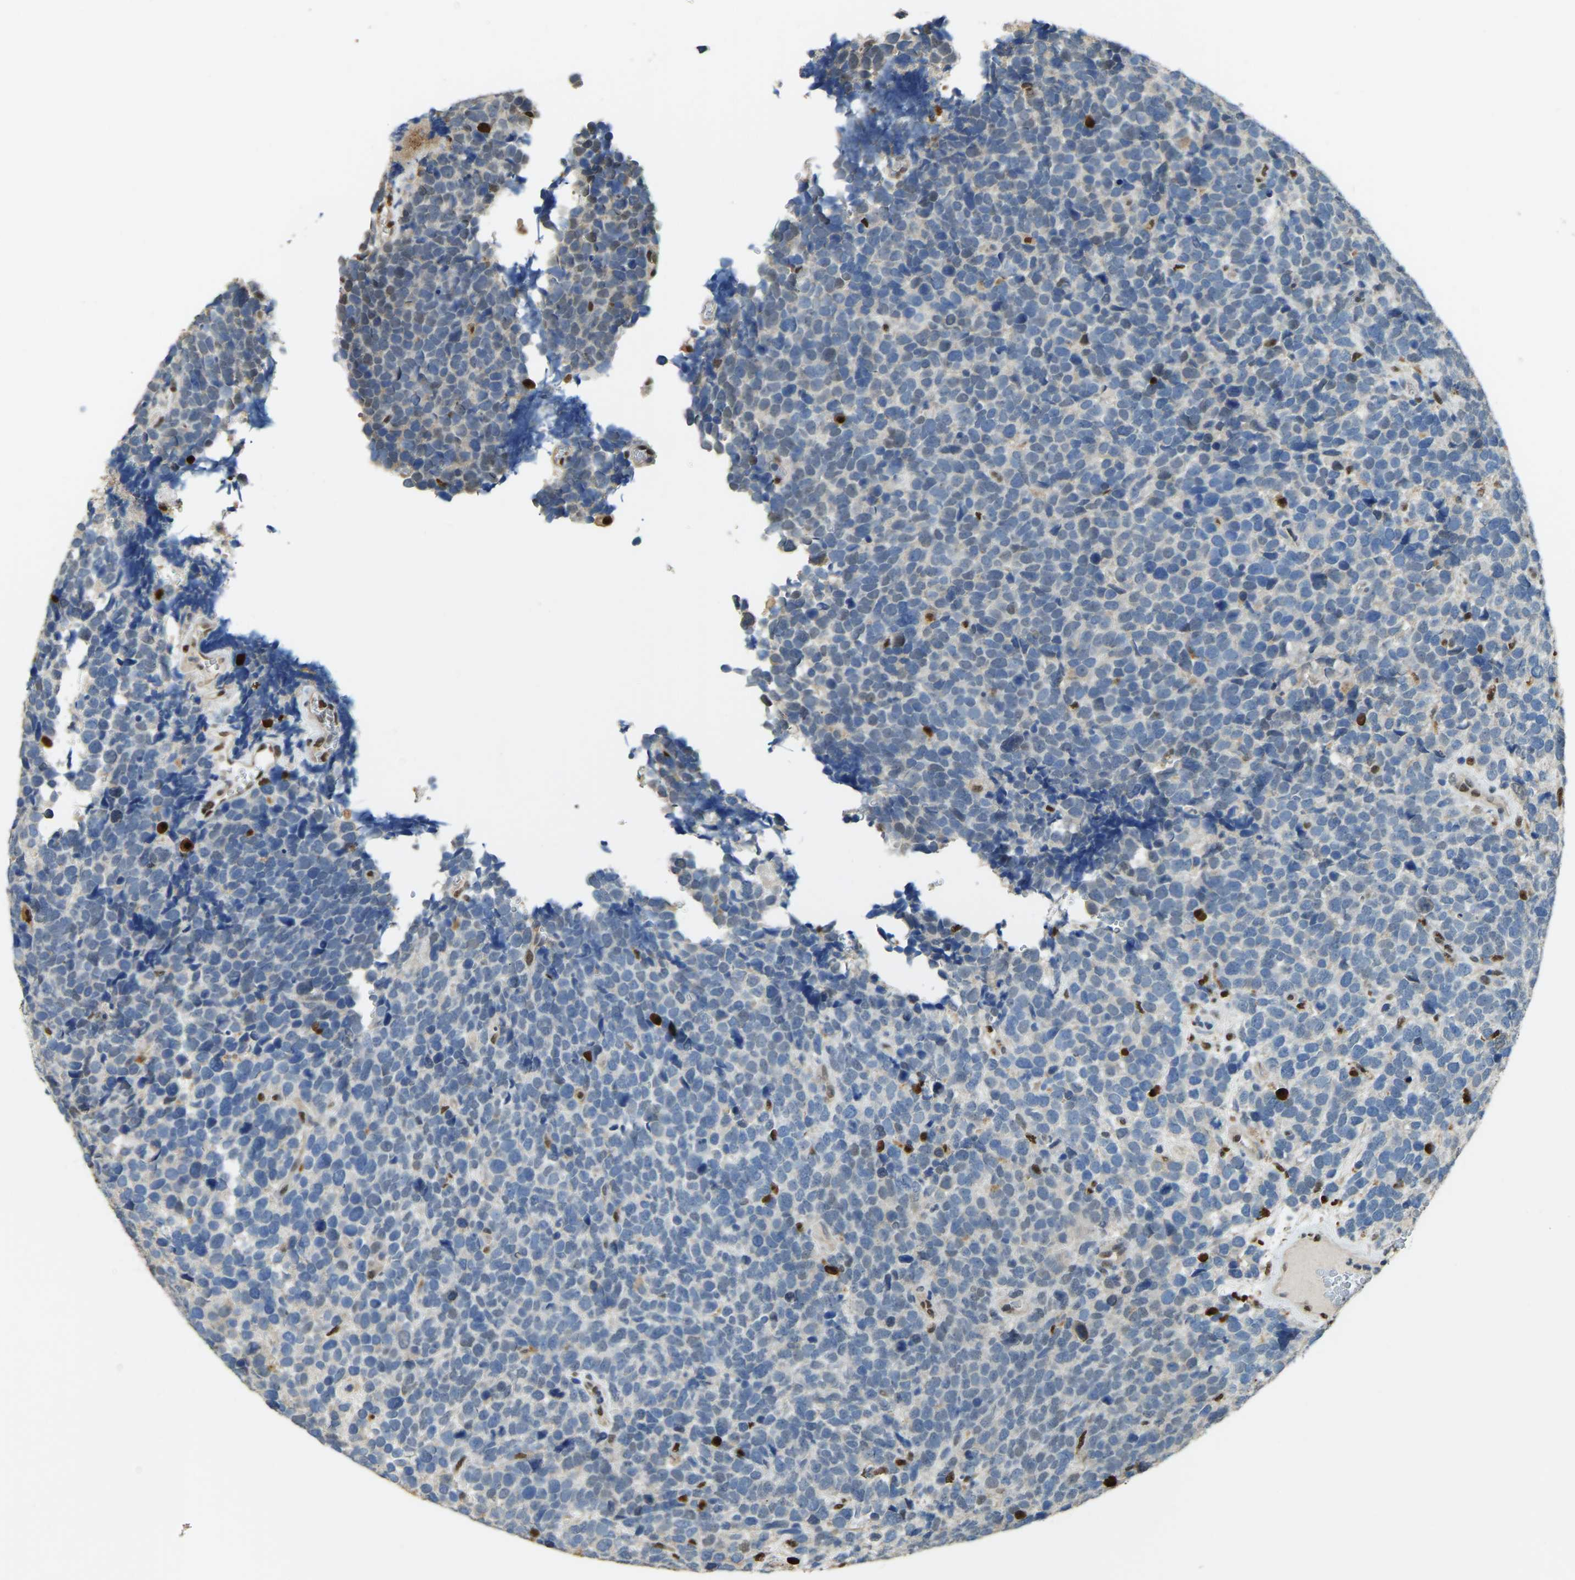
{"staining": {"intensity": "negative", "quantity": "none", "location": "none"}, "tissue": "urothelial cancer", "cell_type": "Tumor cells", "image_type": "cancer", "snomed": [{"axis": "morphology", "description": "Urothelial carcinoma, High grade"}, {"axis": "topography", "description": "Urinary bladder"}], "caption": "DAB immunohistochemical staining of human high-grade urothelial carcinoma demonstrates no significant expression in tumor cells.", "gene": "NANS", "patient": {"sex": "female", "age": 82}}